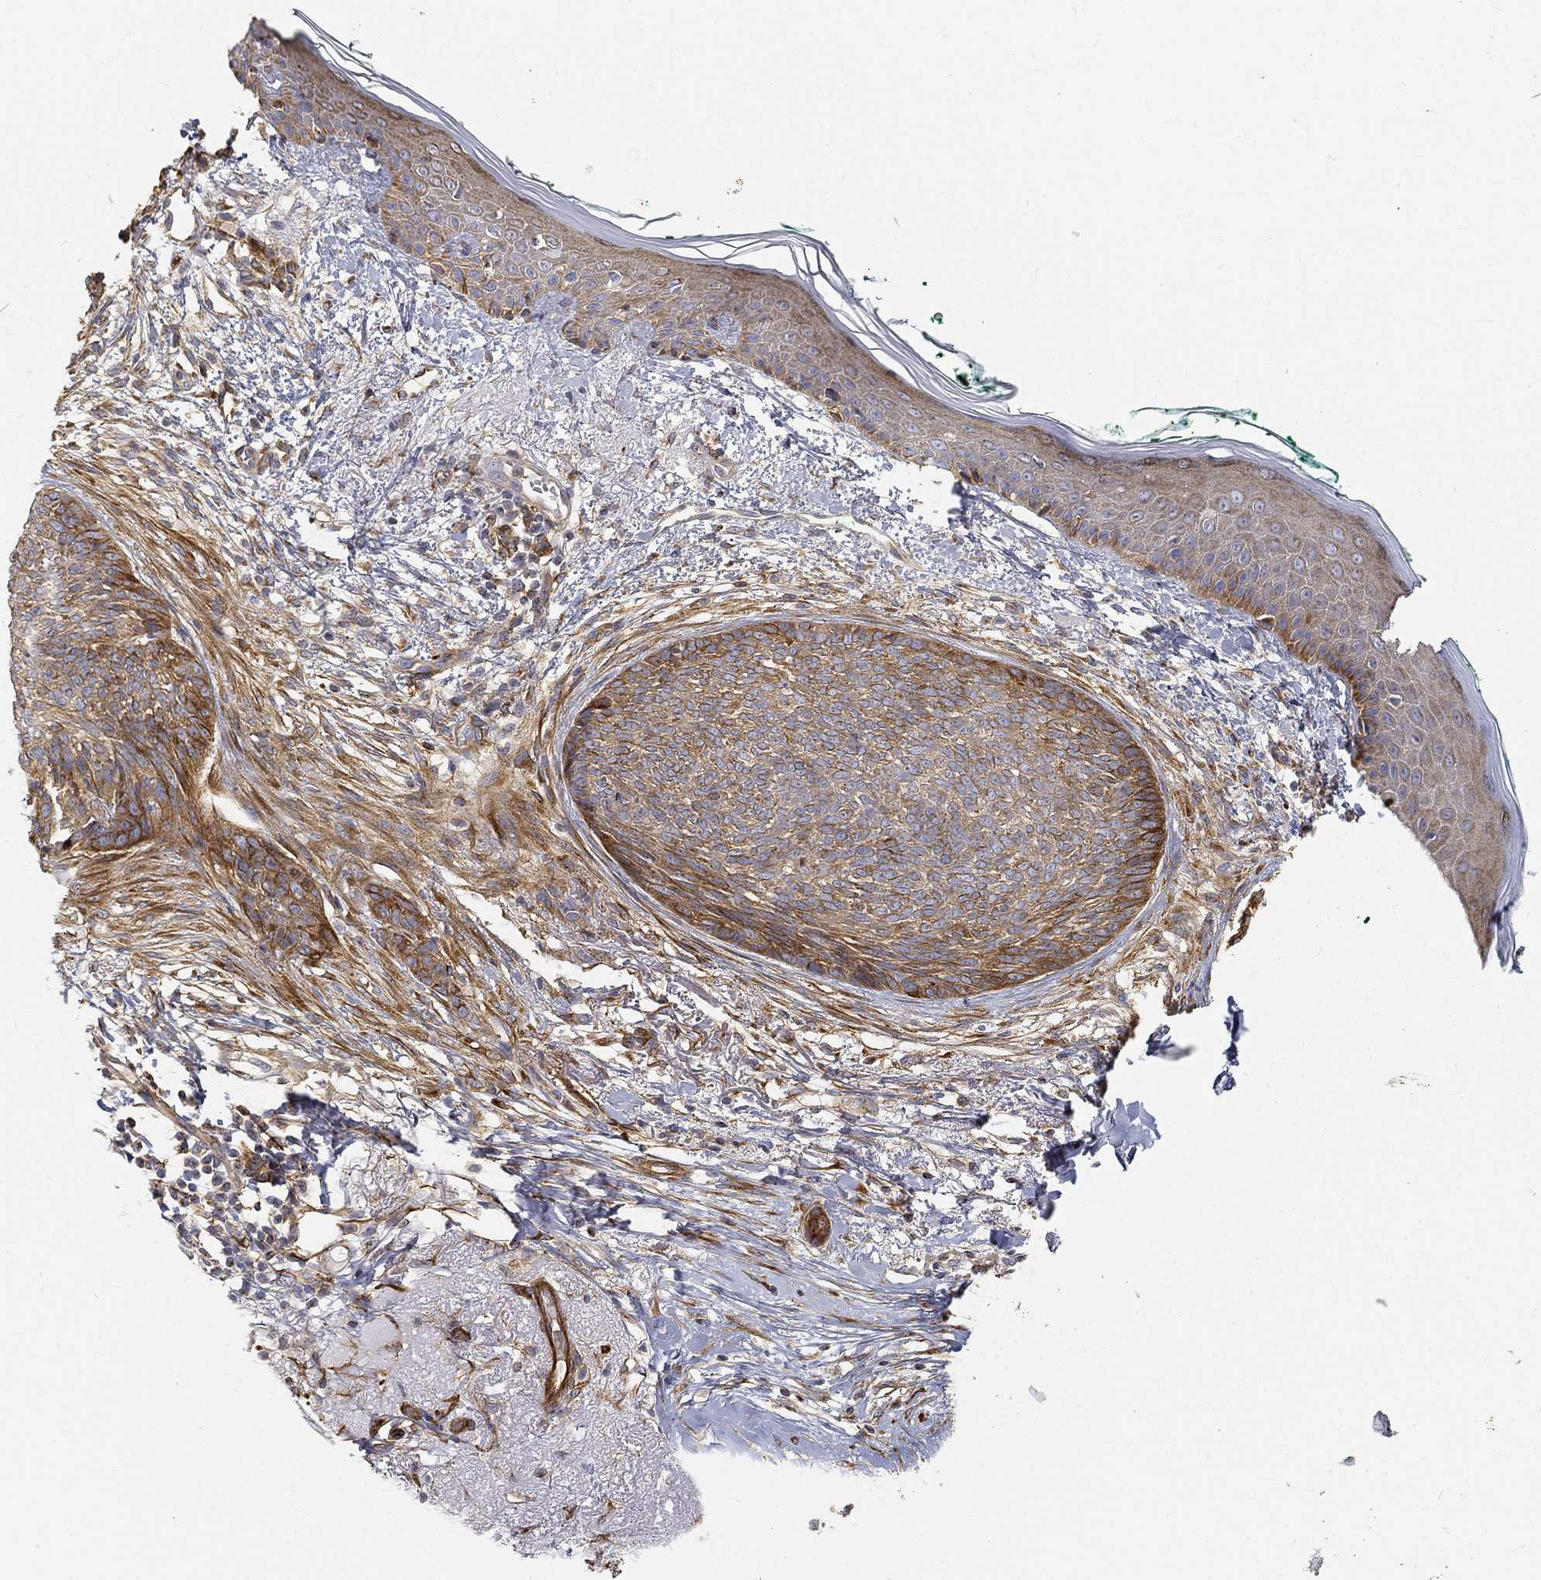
{"staining": {"intensity": "strong", "quantity": "25%-75%", "location": "cytoplasmic/membranous"}, "tissue": "skin cancer", "cell_type": "Tumor cells", "image_type": "cancer", "snomed": [{"axis": "morphology", "description": "Normal tissue, NOS"}, {"axis": "morphology", "description": "Basal cell carcinoma"}, {"axis": "topography", "description": "Skin"}], "caption": "Human basal cell carcinoma (skin) stained with a brown dye exhibits strong cytoplasmic/membranous positive staining in about 25%-75% of tumor cells.", "gene": "TMEM25", "patient": {"sex": "male", "age": 84}}